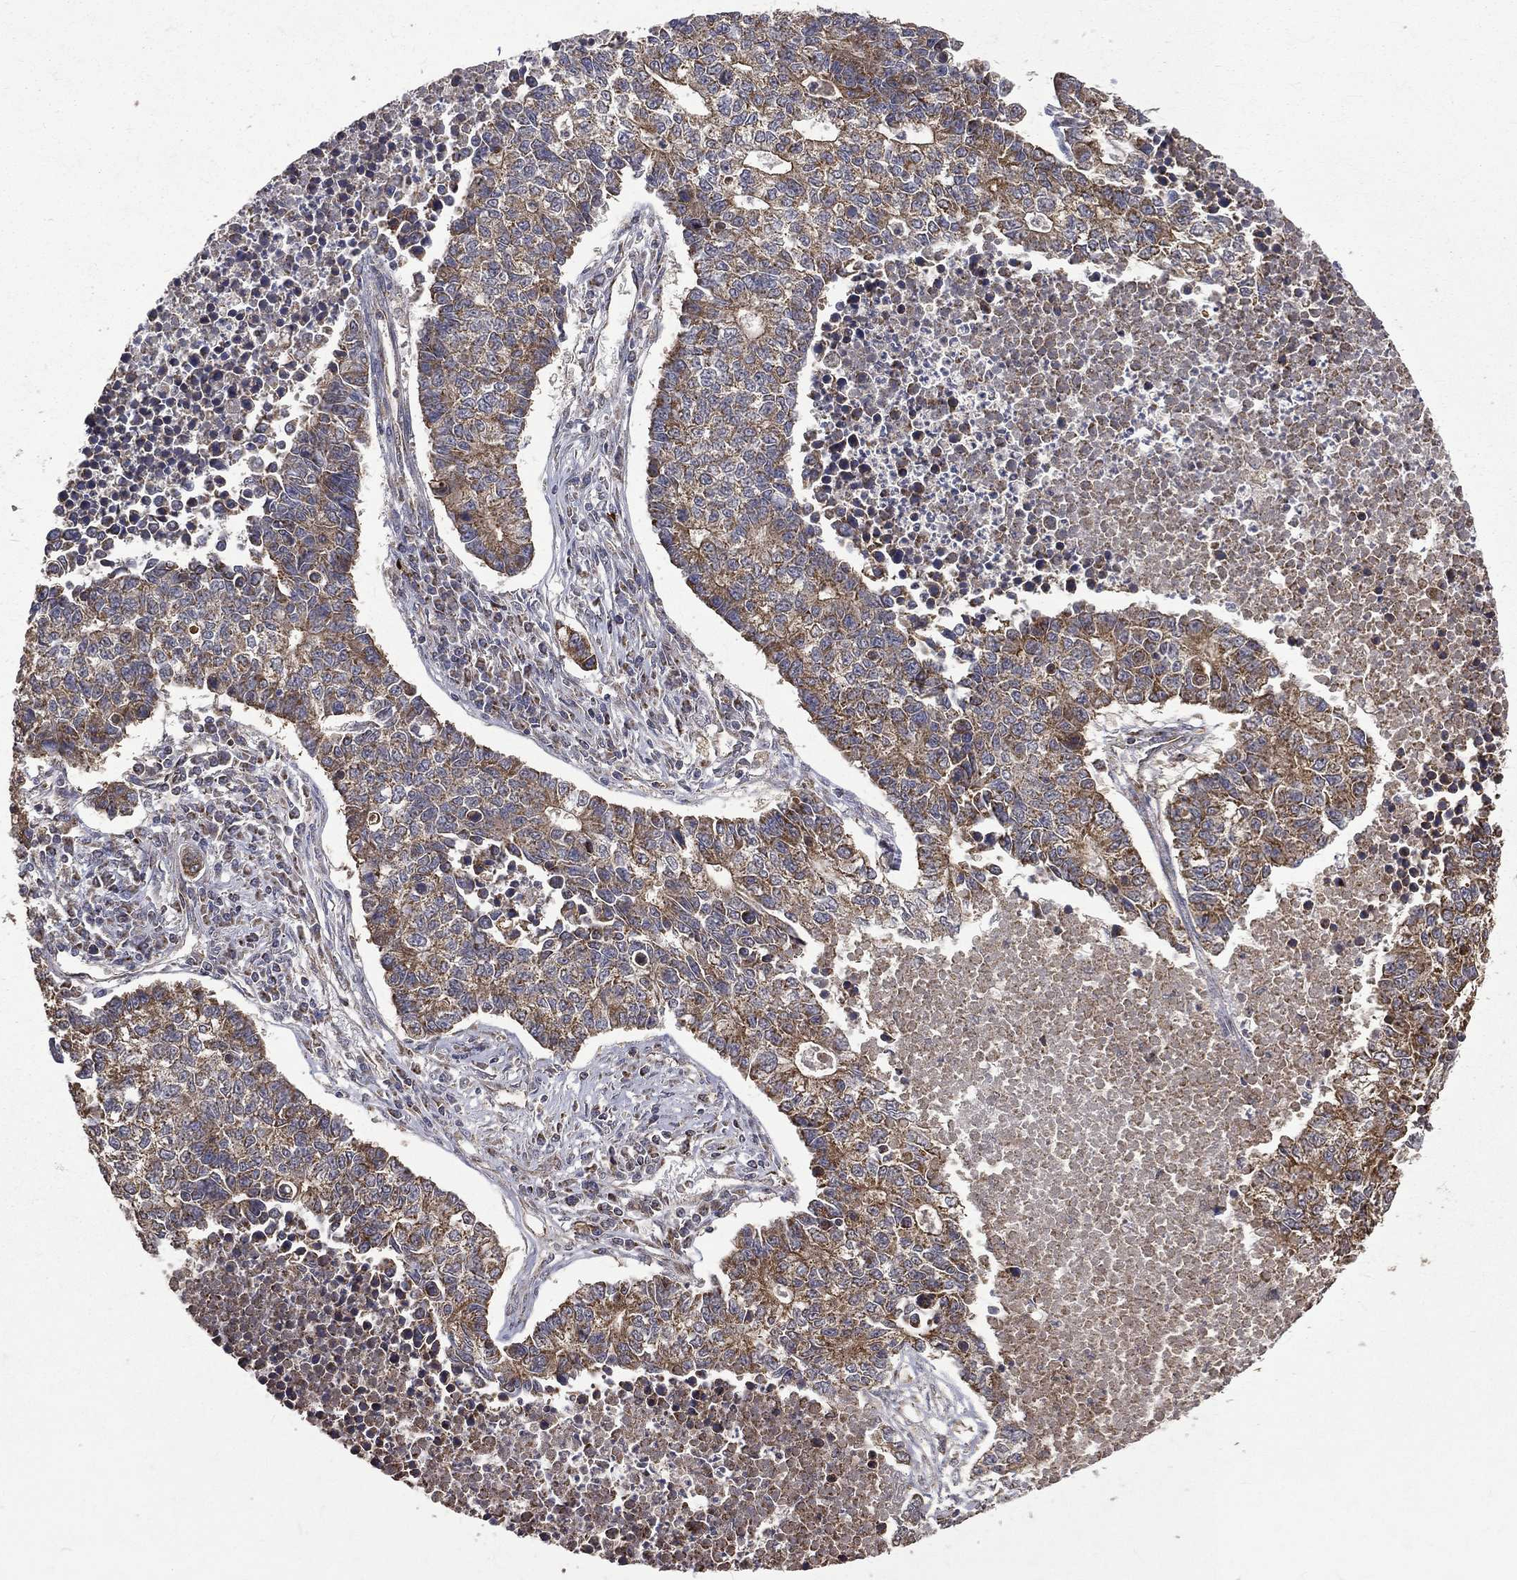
{"staining": {"intensity": "moderate", "quantity": ">75%", "location": "cytoplasmic/membranous"}, "tissue": "lung cancer", "cell_type": "Tumor cells", "image_type": "cancer", "snomed": [{"axis": "morphology", "description": "Adenocarcinoma, NOS"}, {"axis": "topography", "description": "Lung"}], "caption": "Human lung cancer stained with a brown dye displays moderate cytoplasmic/membranous positive positivity in about >75% of tumor cells.", "gene": "RPGR", "patient": {"sex": "male", "age": 57}}